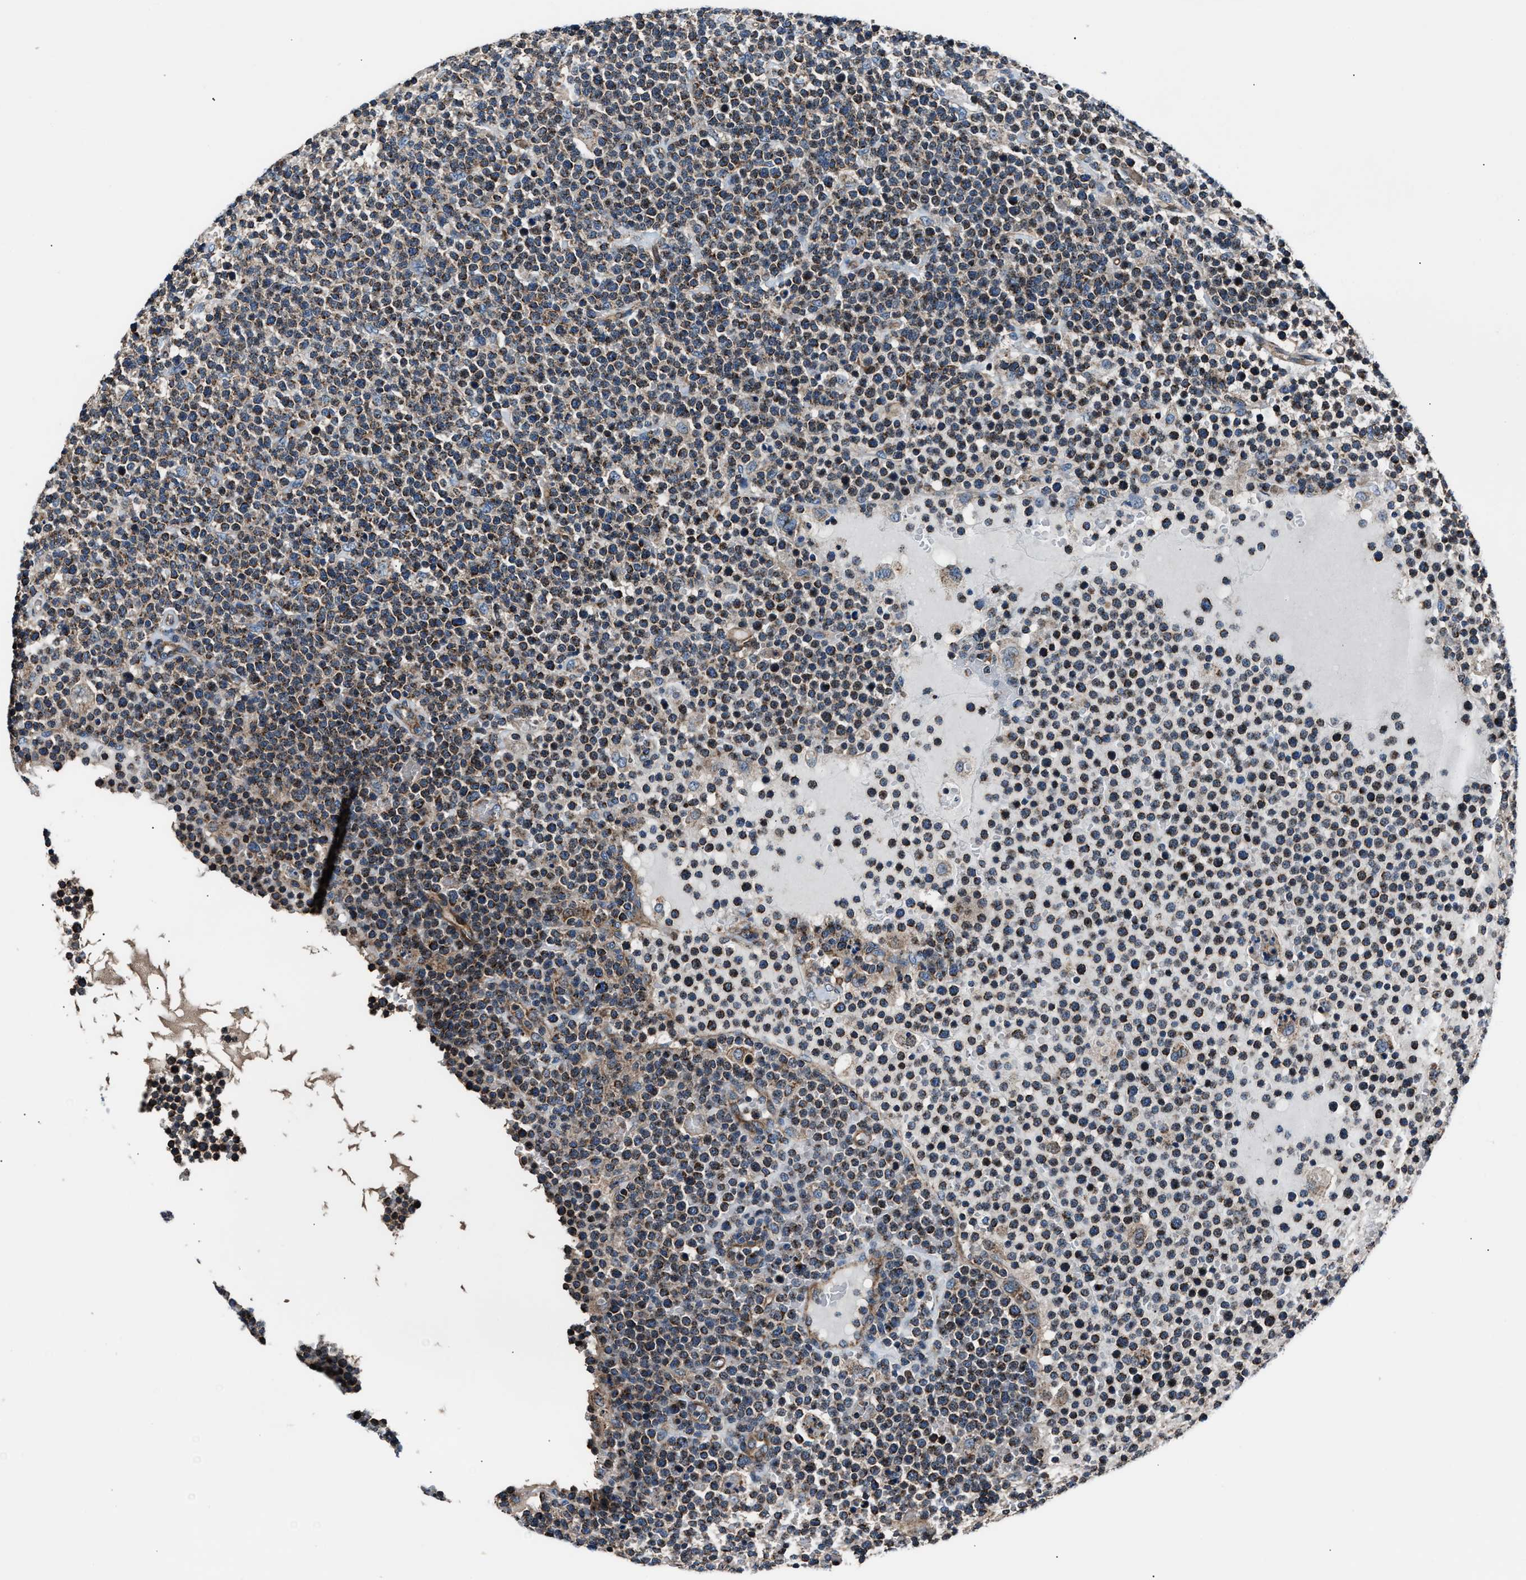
{"staining": {"intensity": "strong", "quantity": ">75%", "location": "cytoplasmic/membranous"}, "tissue": "lymphoma", "cell_type": "Tumor cells", "image_type": "cancer", "snomed": [{"axis": "morphology", "description": "Malignant lymphoma, non-Hodgkin's type, High grade"}, {"axis": "topography", "description": "Lymph node"}], "caption": "Protein expression analysis of human lymphoma reveals strong cytoplasmic/membranous staining in approximately >75% of tumor cells.", "gene": "GGCT", "patient": {"sex": "male", "age": 61}}